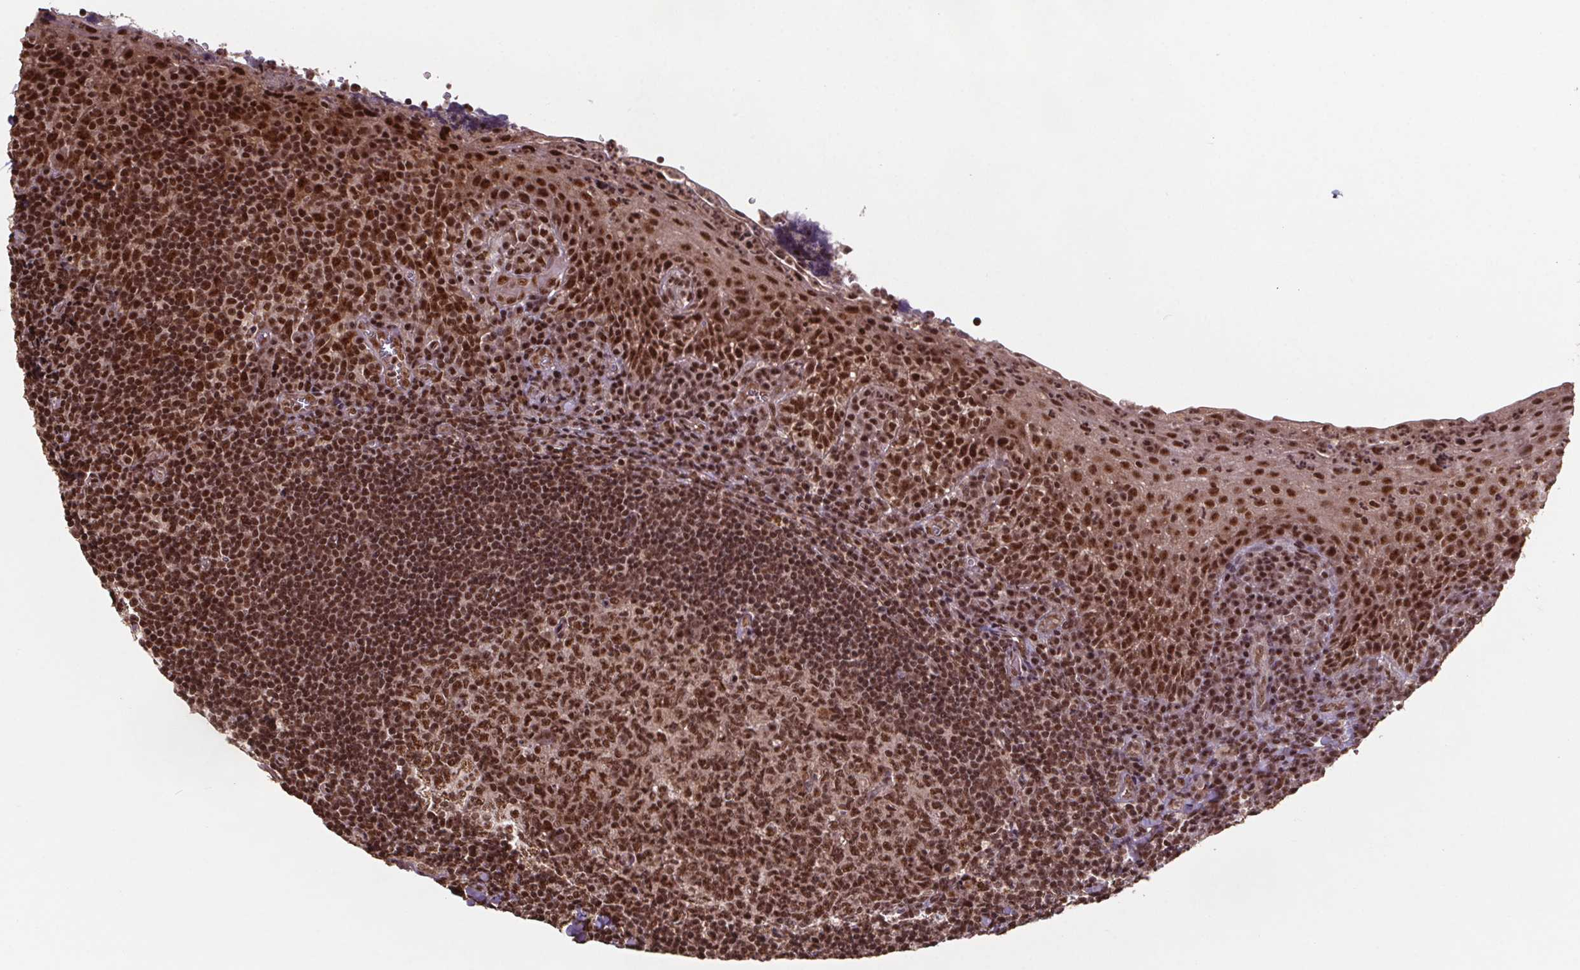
{"staining": {"intensity": "moderate", "quantity": ">75%", "location": "nuclear"}, "tissue": "tonsil", "cell_type": "Germinal center cells", "image_type": "normal", "snomed": [{"axis": "morphology", "description": "Normal tissue, NOS"}, {"axis": "morphology", "description": "Inflammation, NOS"}, {"axis": "topography", "description": "Tonsil"}], "caption": "This histopathology image exhibits unremarkable tonsil stained with immunohistochemistry to label a protein in brown. The nuclear of germinal center cells show moderate positivity for the protein. Nuclei are counter-stained blue.", "gene": "JARID2", "patient": {"sex": "female", "age": 31}}